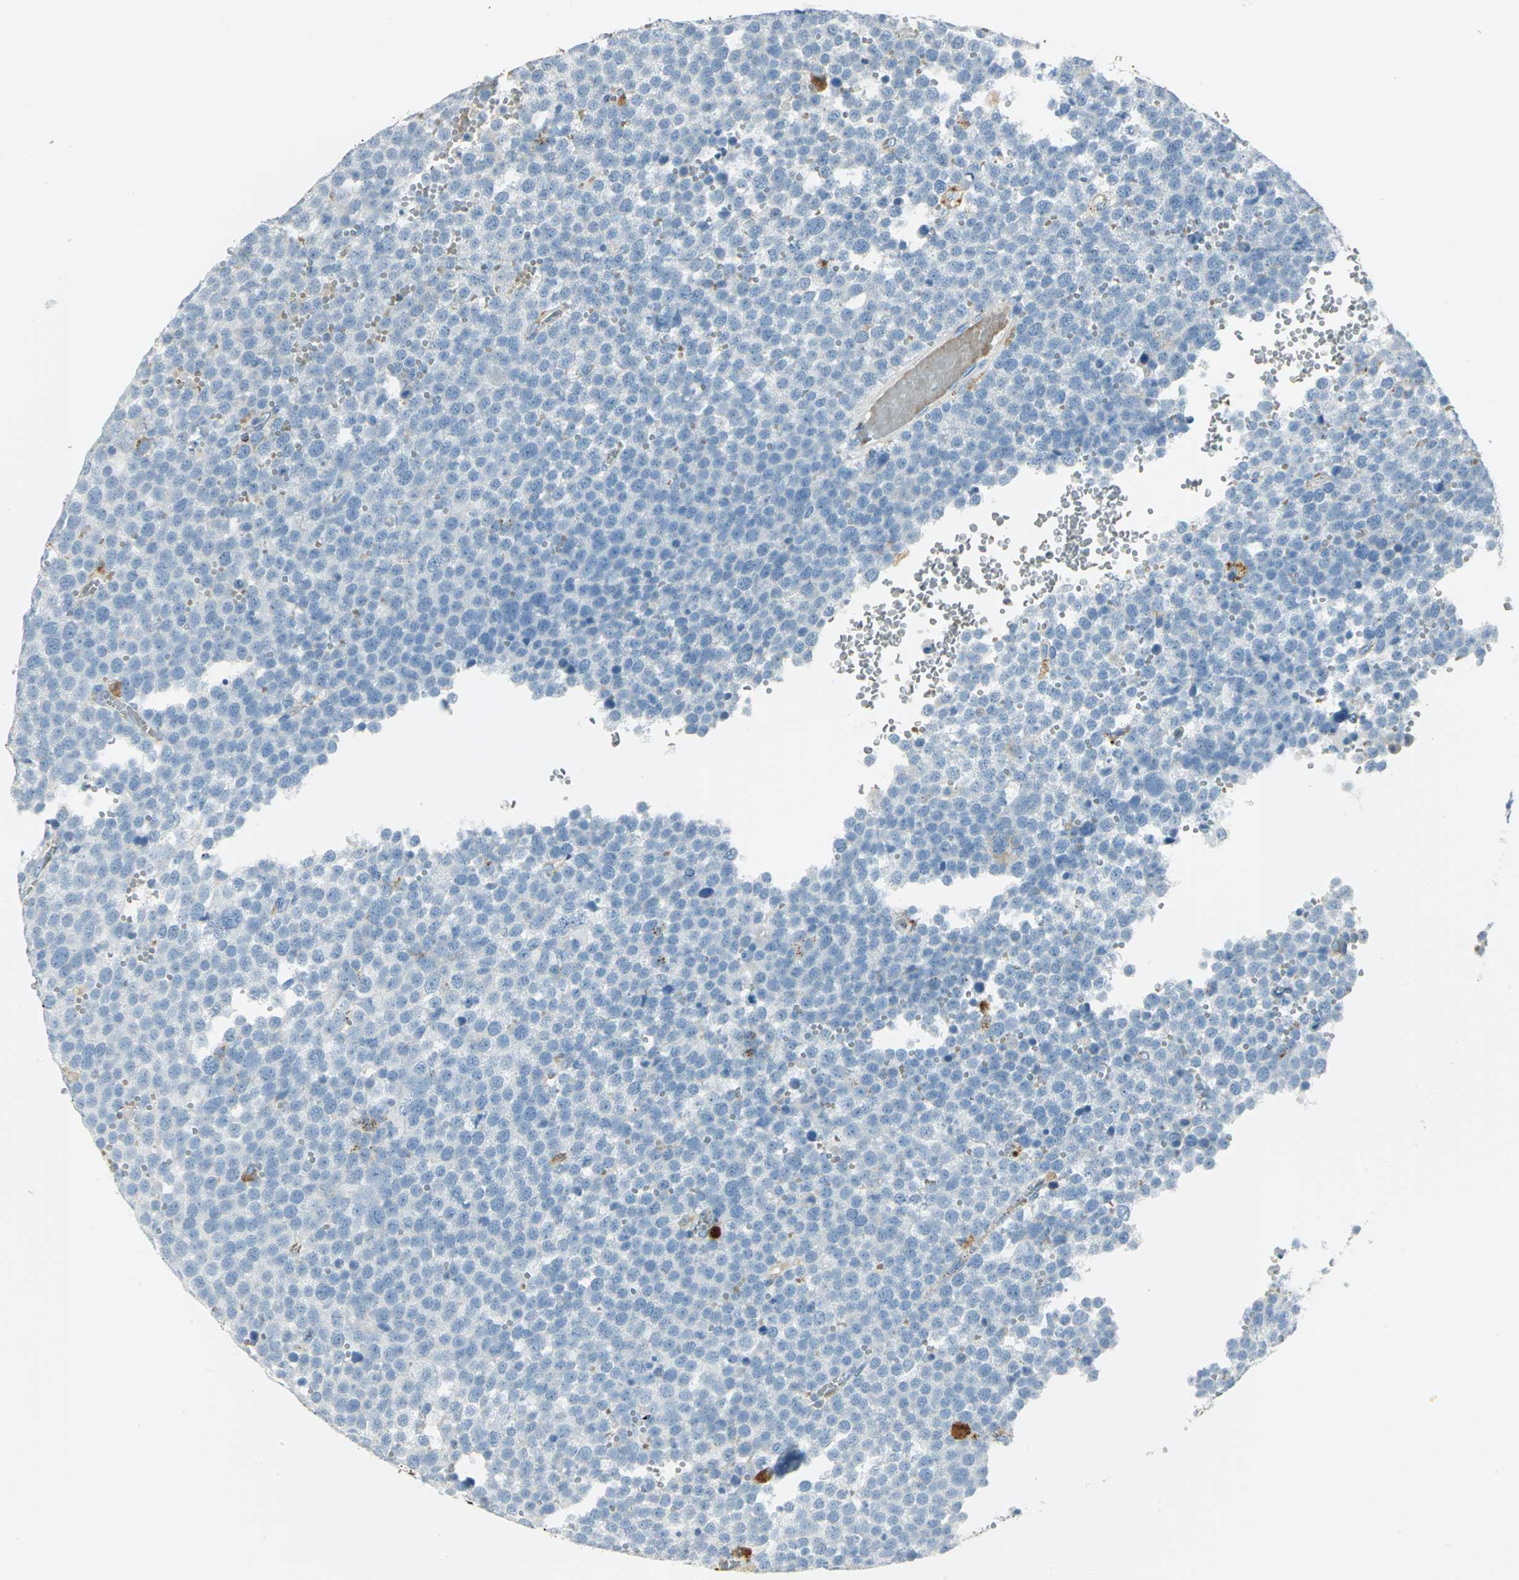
{"staining": {"intensity": "negative", "quantity": "none", "location": "none"}, "tissue": "testis cancer", "cell_type": "Tumor cells", "image_type": "cancer", "snomed": [{"axis": "morphology", "description": "Seminoma, NOS"}, {"axis": "topography", "description": "Testis"}], "caption": "A high-resolution image shows immunohistochemistry (IHC) staining of testis seminoma, which shows no significant staining in tumor cells.", "gene": "ARSA", "patient": {"sex": "male", "age": 71}}